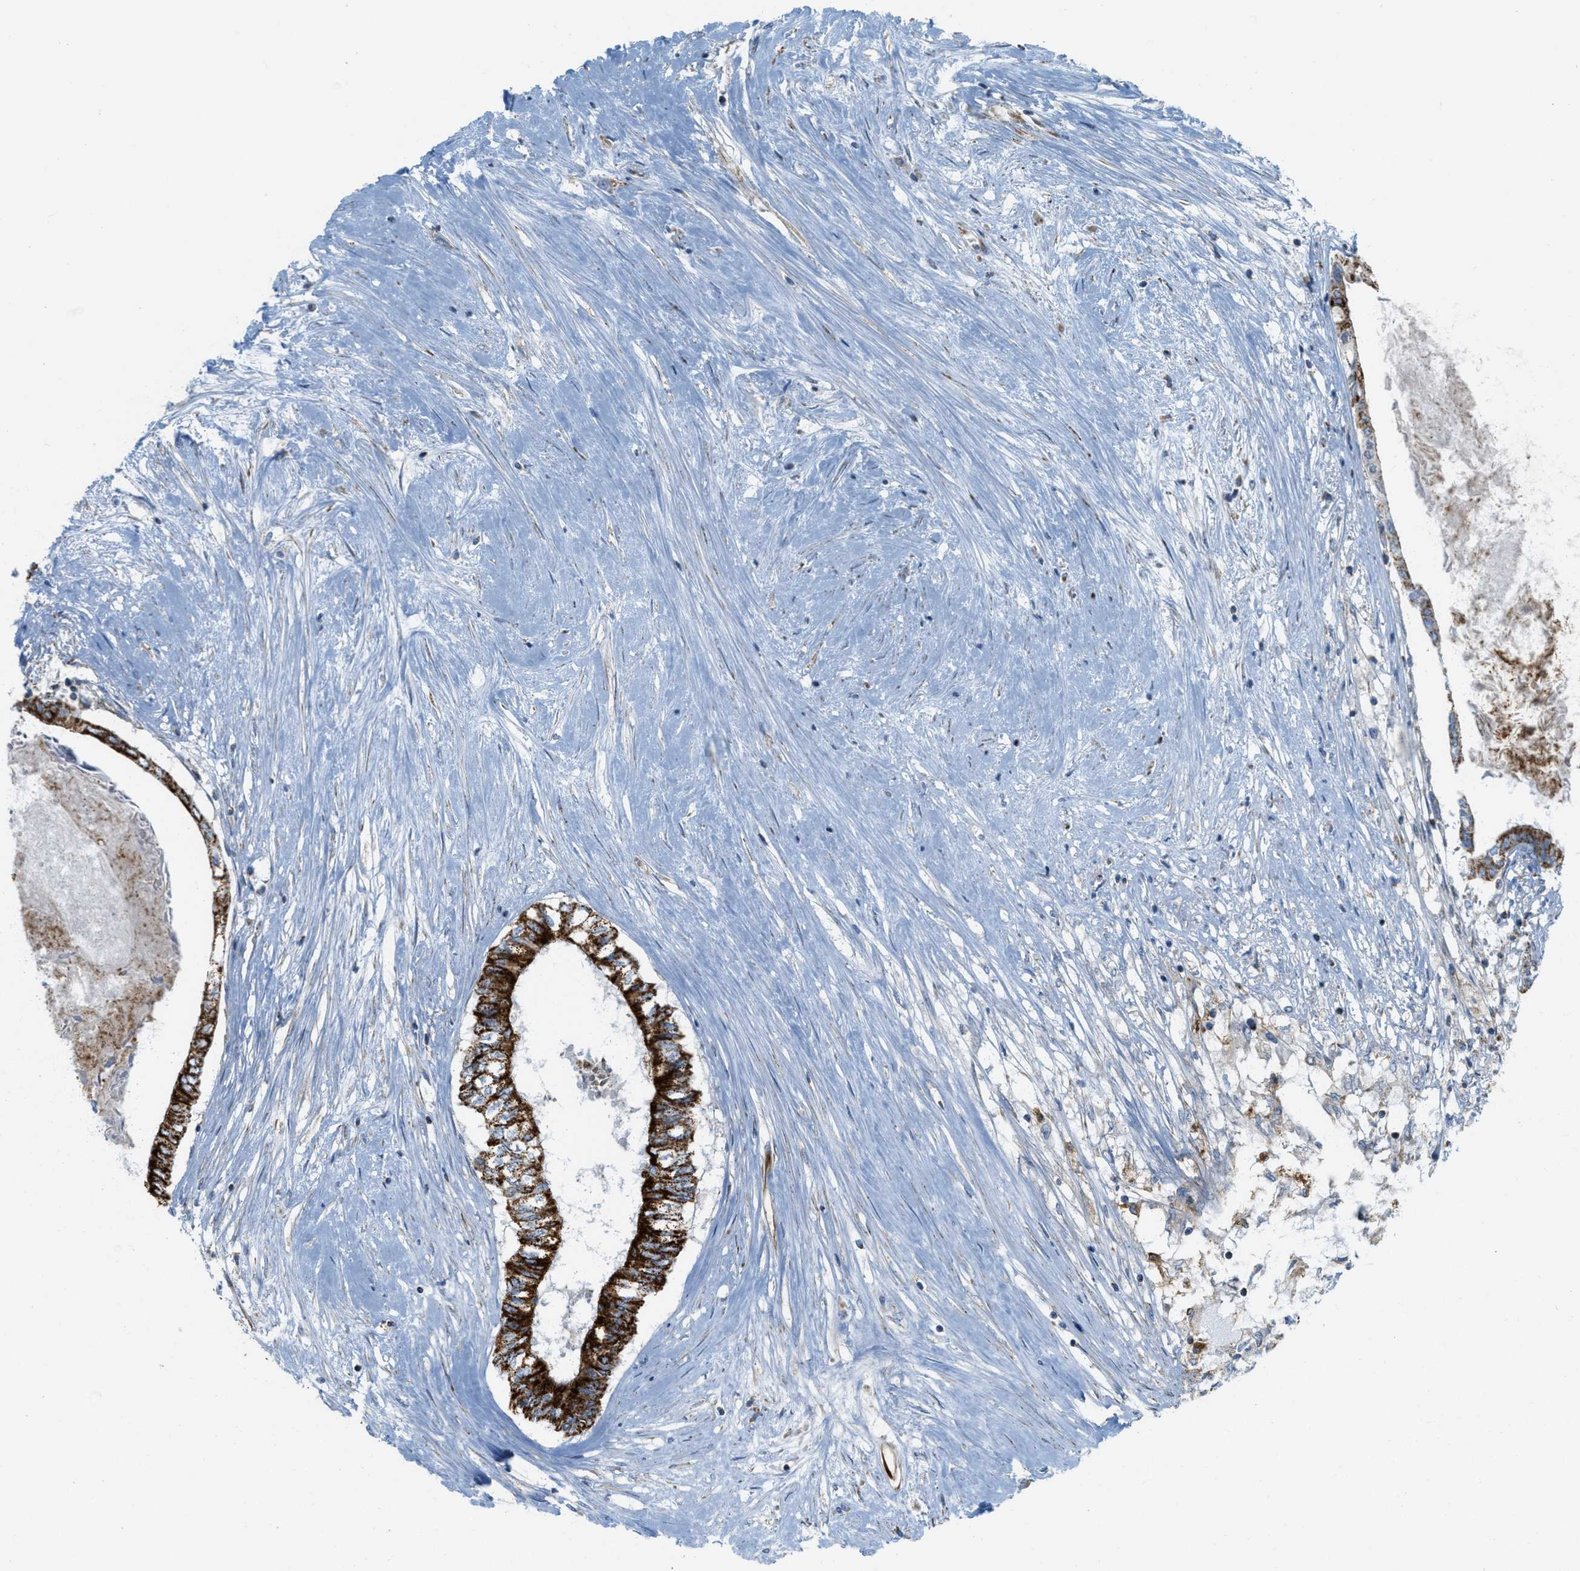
{"staining": {"intensity": "strong", "quantity": ">75%", "location": "cytoplasmic/membranous"}, "tissue": "colorectal cancer", "cell_type": "Tumor cells", "image_type": "cancer", "snomed": [{"axis": "morphology", "description": "Adenocarcinoma, NOS"}, {"axis": "topography", "description": "Rectum"}], "caption": "DAB (3,3'-diaminobenzidine) immunohistochemical staining of colorectal cancer demonstrates strong cytoplasmic/membranous protein positivity in about >75% of tumor cells.", "gene": "BTN3A1", "patient": {"sex": "male", "age": 63}}